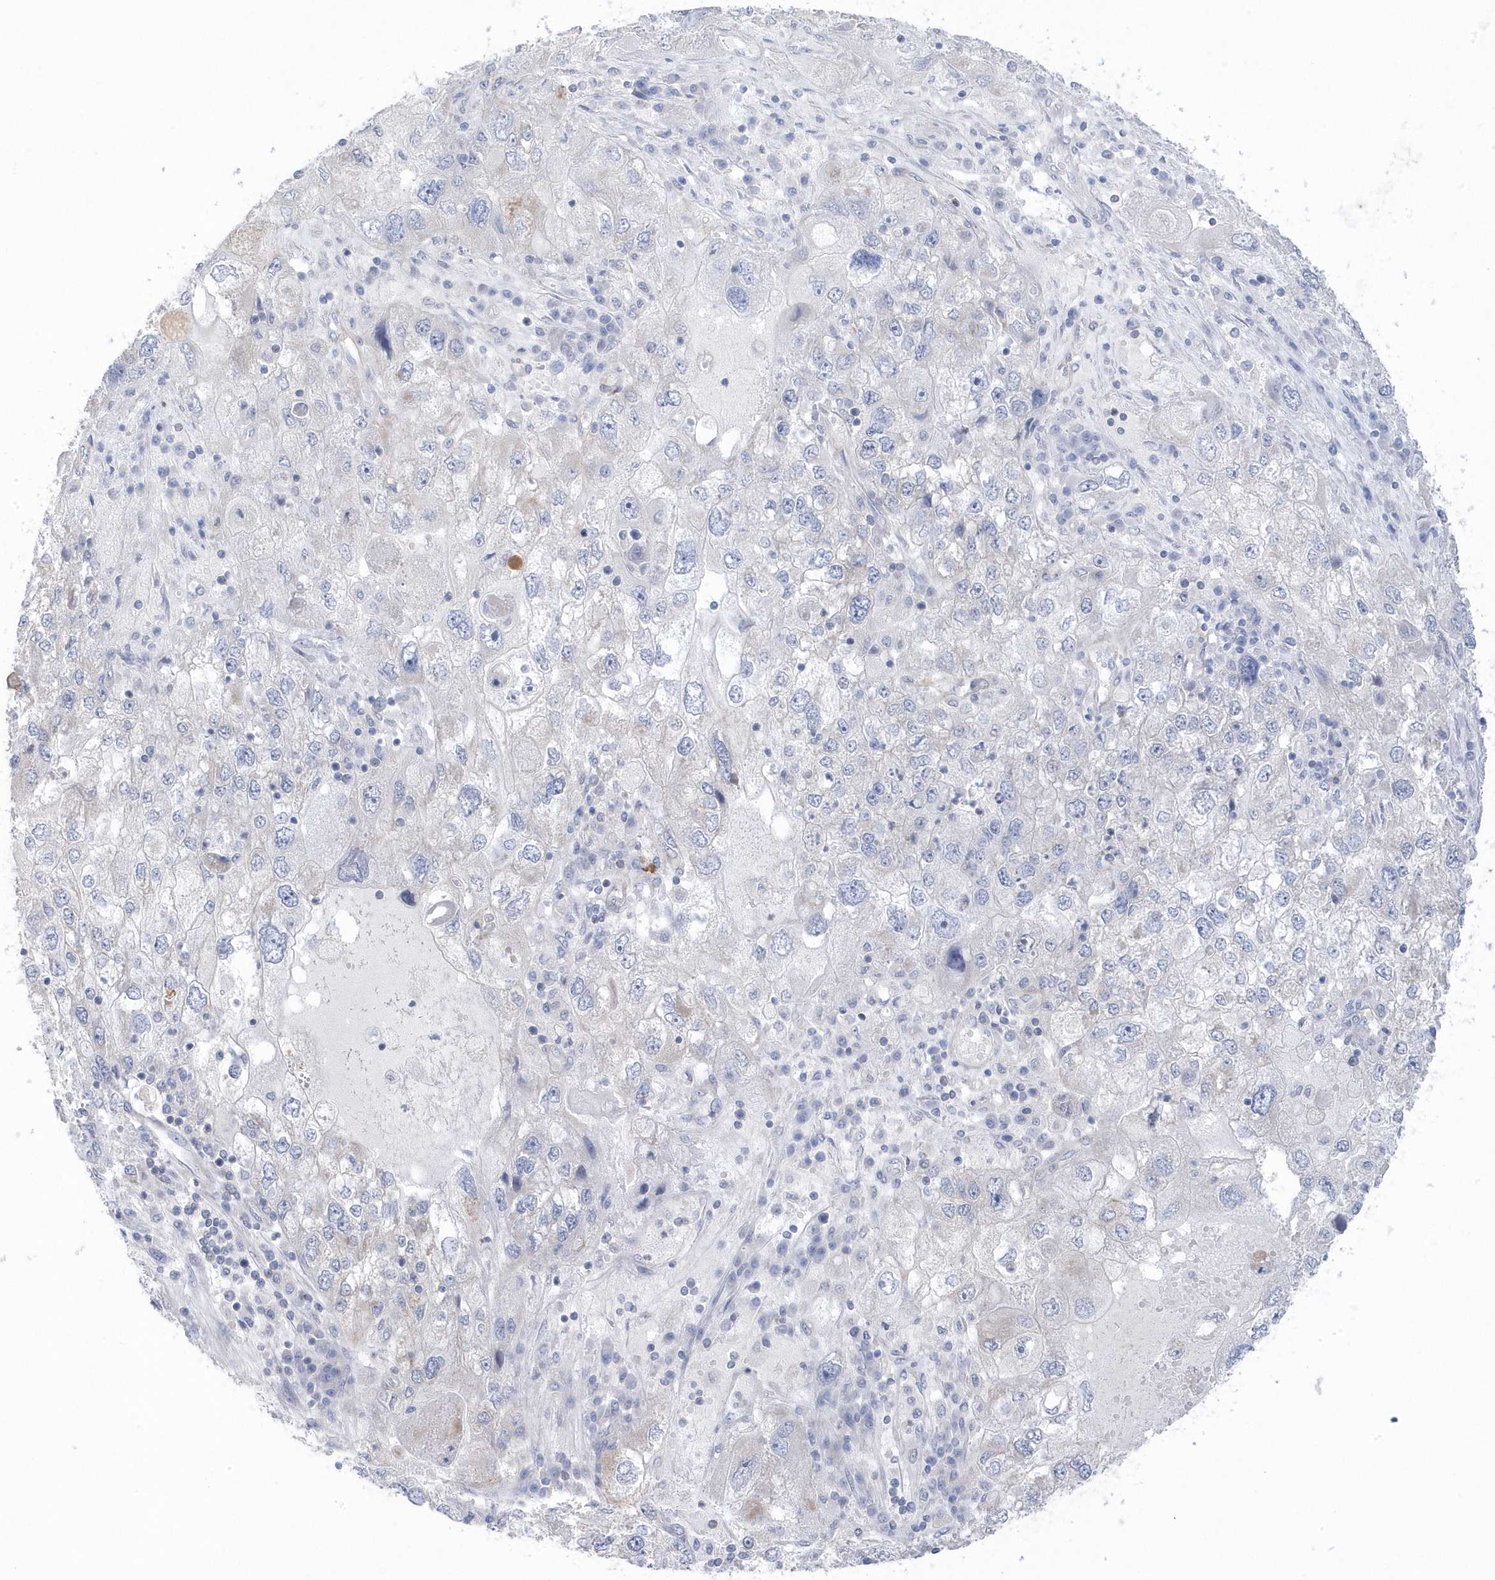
{"staining": {"intensity": "negative", "quantity": "none", "location": "none"}, "tissue": "endometrial cancer", "cell_type": "Tumor cells", "image_type": "cancer", "snomed": [{"axis": "morphology", "description": "Adenocarcinoma, NOS"}, {"axis": "topography", "description": "Endometrium"}], "caption": "This image is of endometrial adenocarcinoma stained with immunohistochemistry (IHC) to label a protein in brown with the nuclei are counter-stained blue. There is no staining in tumor cells.", "gene": "ANAPC1", "patient": {"sex": "female", "age": 49}}